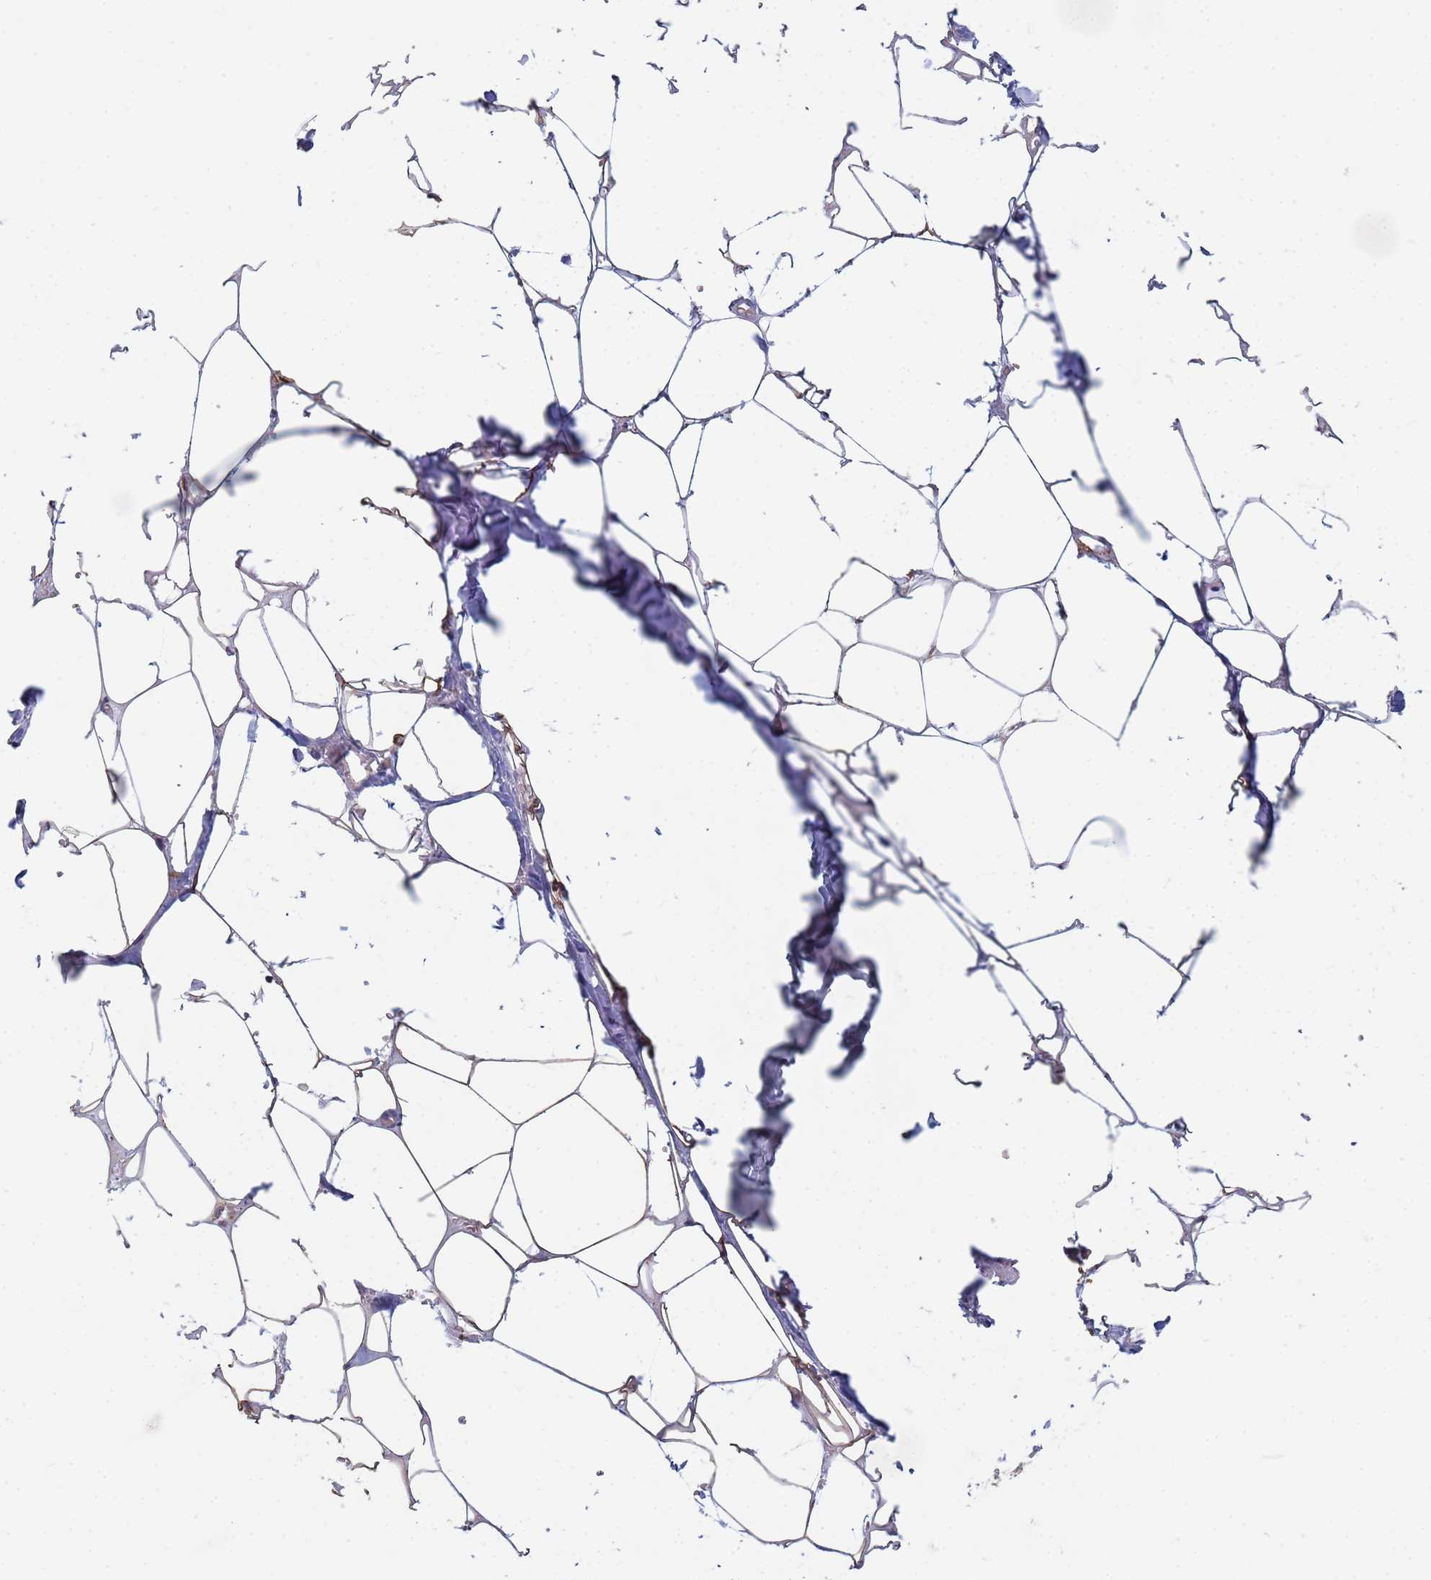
{"staining": {"intensity": "moderate", "quantity": ">75%", "location": "cytoplasmic/membranous"}, "tissue": "adipose tissue", "cell_type": "Adipocytes", "image_type": "normal", "snomed": [{"axis": "morphology", "description": "Normal tissue, NOS"}, {"axis": "topography", "description": "Salivary gland"}, {"axis": "topography", "description": "Peripheral nerve tissue"}], "caption": "The histopathology image displays immunohistochemical staining of unremarkable adipose tissue. There is moderate cytoplasmic/membranous expression is present in about >75% of adipocytes.", "gene": "GDAP2", "patient": {"sex": "male", "age": 38}}